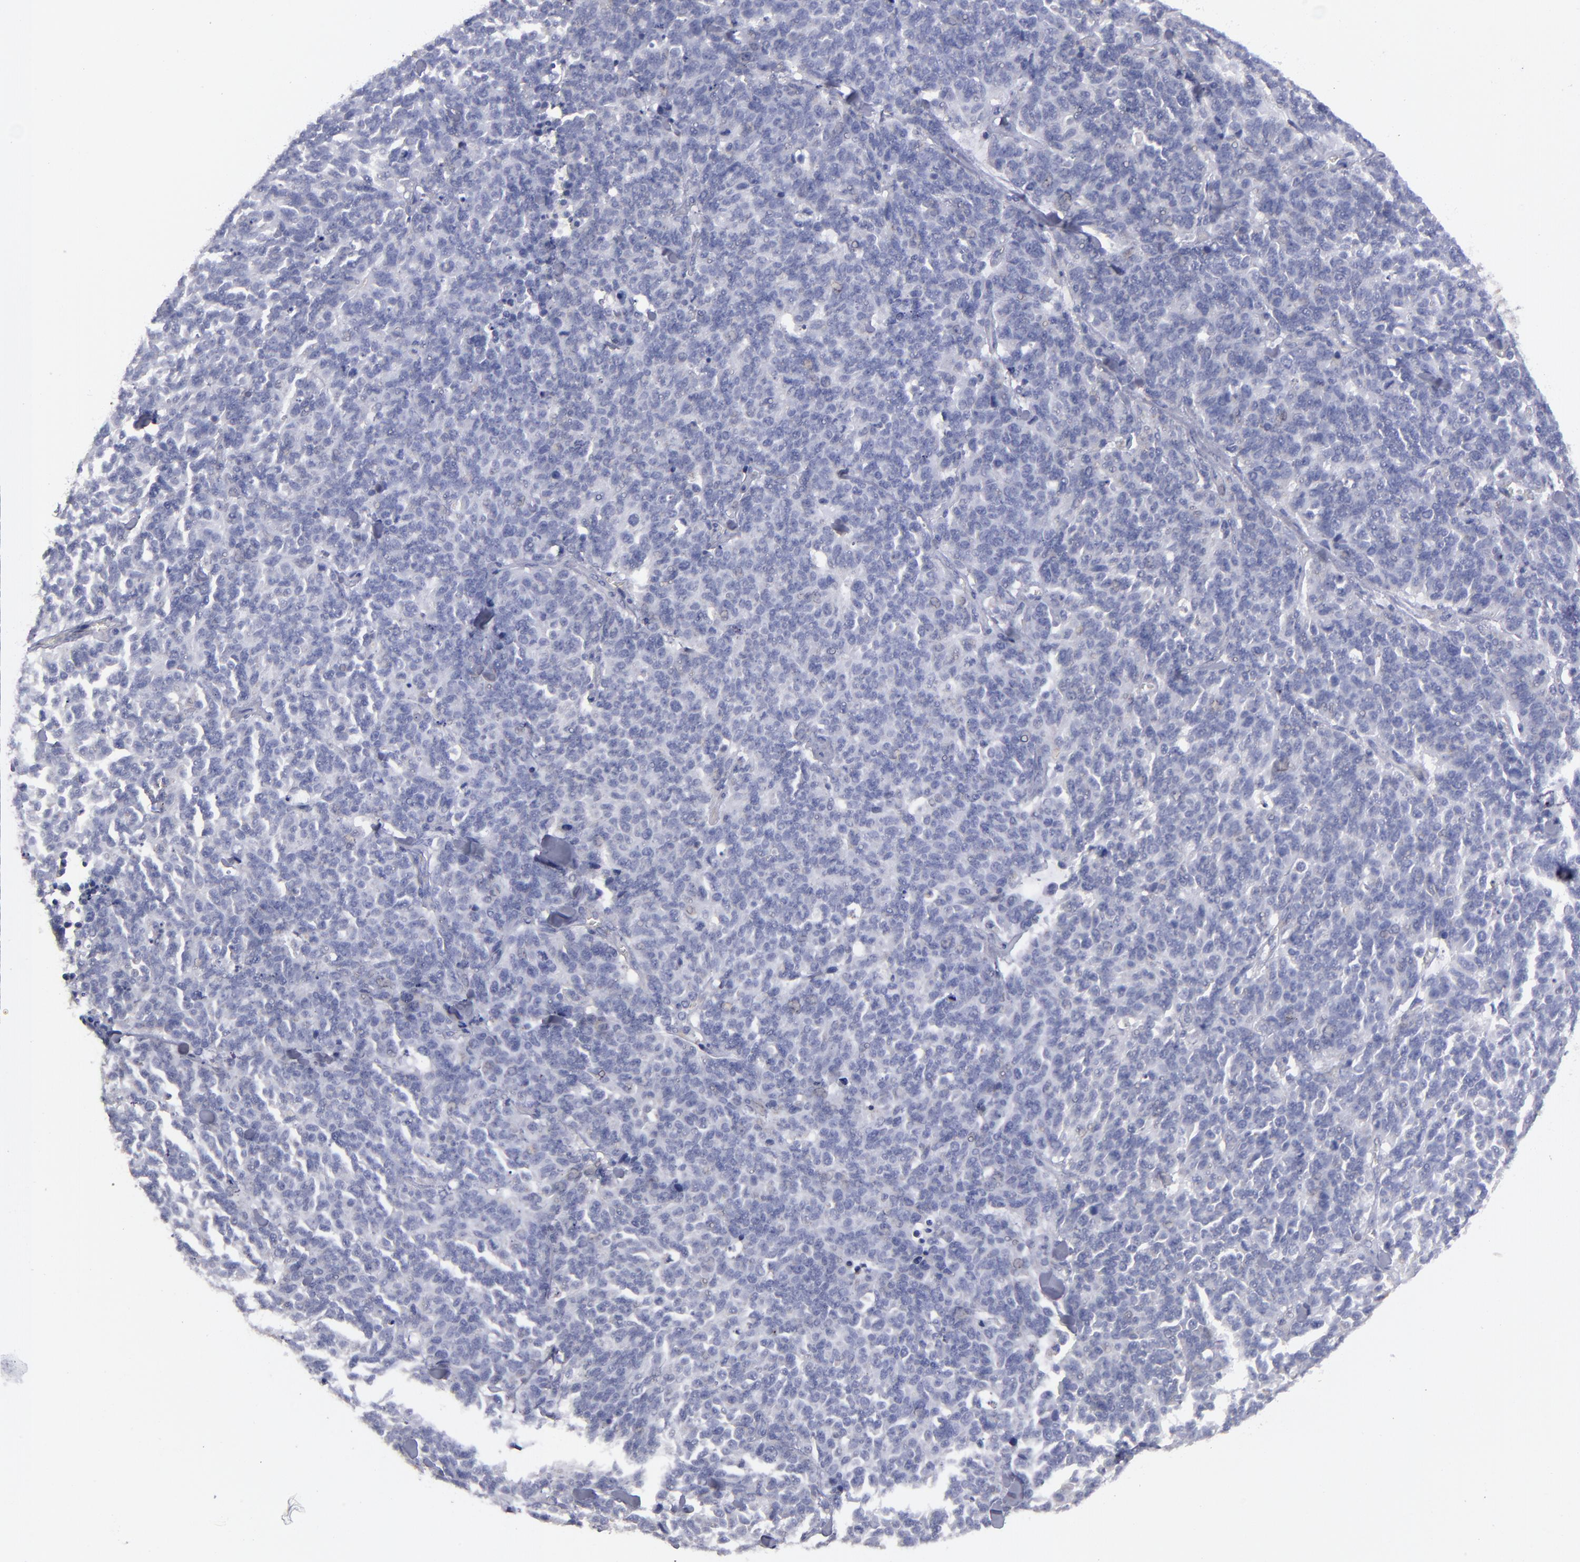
{"staining": {"intensity": "weak", "quantity": "<25%", "location": "cytoplasmic/membranous"}, "tissue": "lung cancer", "cell_type": "Tumor cells", "image_type": "cancer", "snomed": [{"axis": "morphology", "description": "Neoplasm, malignant, NOS"}, {"axis": "topography", "description": "Lung"}], "caption": "Immunohistochemistry photomicrograph of neoplastic tissue: malignant neoplasm (lung) stained with DAB displays no significant protein positivity in tumor cells. (DAB (3,3'-diaminobenzidine) immunohistochemistry with hematoxylin counter stain).", "gene": "FGR", "patient": {"sex": "female", "age": 58}}